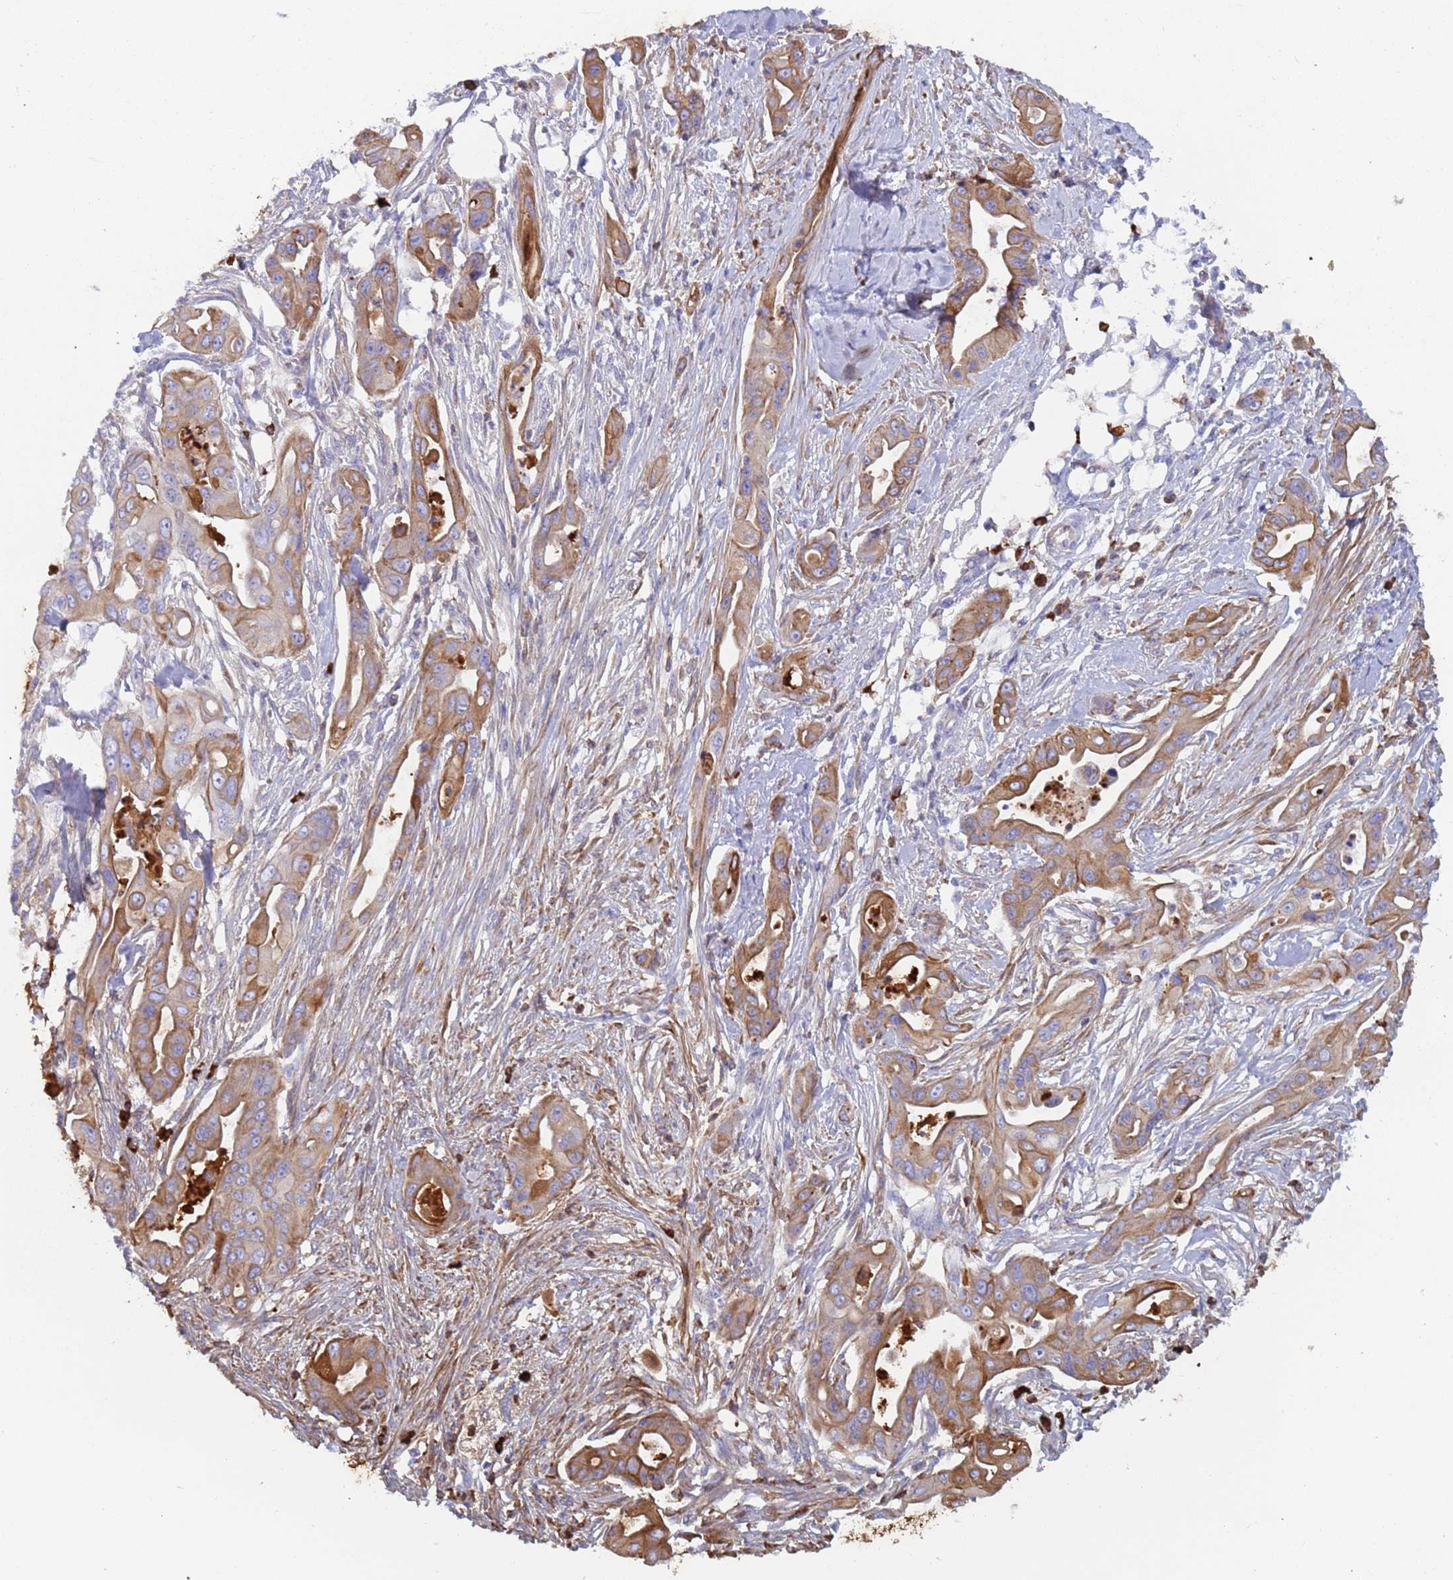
{"staining": {"intensity": "moderate", "quantity": ">75%", "location": "cytoplasmic/membranous"}, "tissue": "ovarian cancer", "cell_type": "Tumor cells", "image_type": "cancer", "snomed": [{"axis": "morphology", "description": "Cystadenocarcinoma, mucinous, NOS"}, {"axis": "topography", "description": "Ovary"}], "caption": "Ovarian cancer was stained to show a protein in brown. There is medium levels of moderate cytoplasmic/membranous staining in approximately >75% of tumor cells. The staining is performed using DAB (3,3'-diaminobenzidine) brown chromogen to label protein expression. The nuclei are counter-stained blue using hematoxylin.", "gene": "CYSLTR2", "patient": {"sex": "female", "age": 70}}